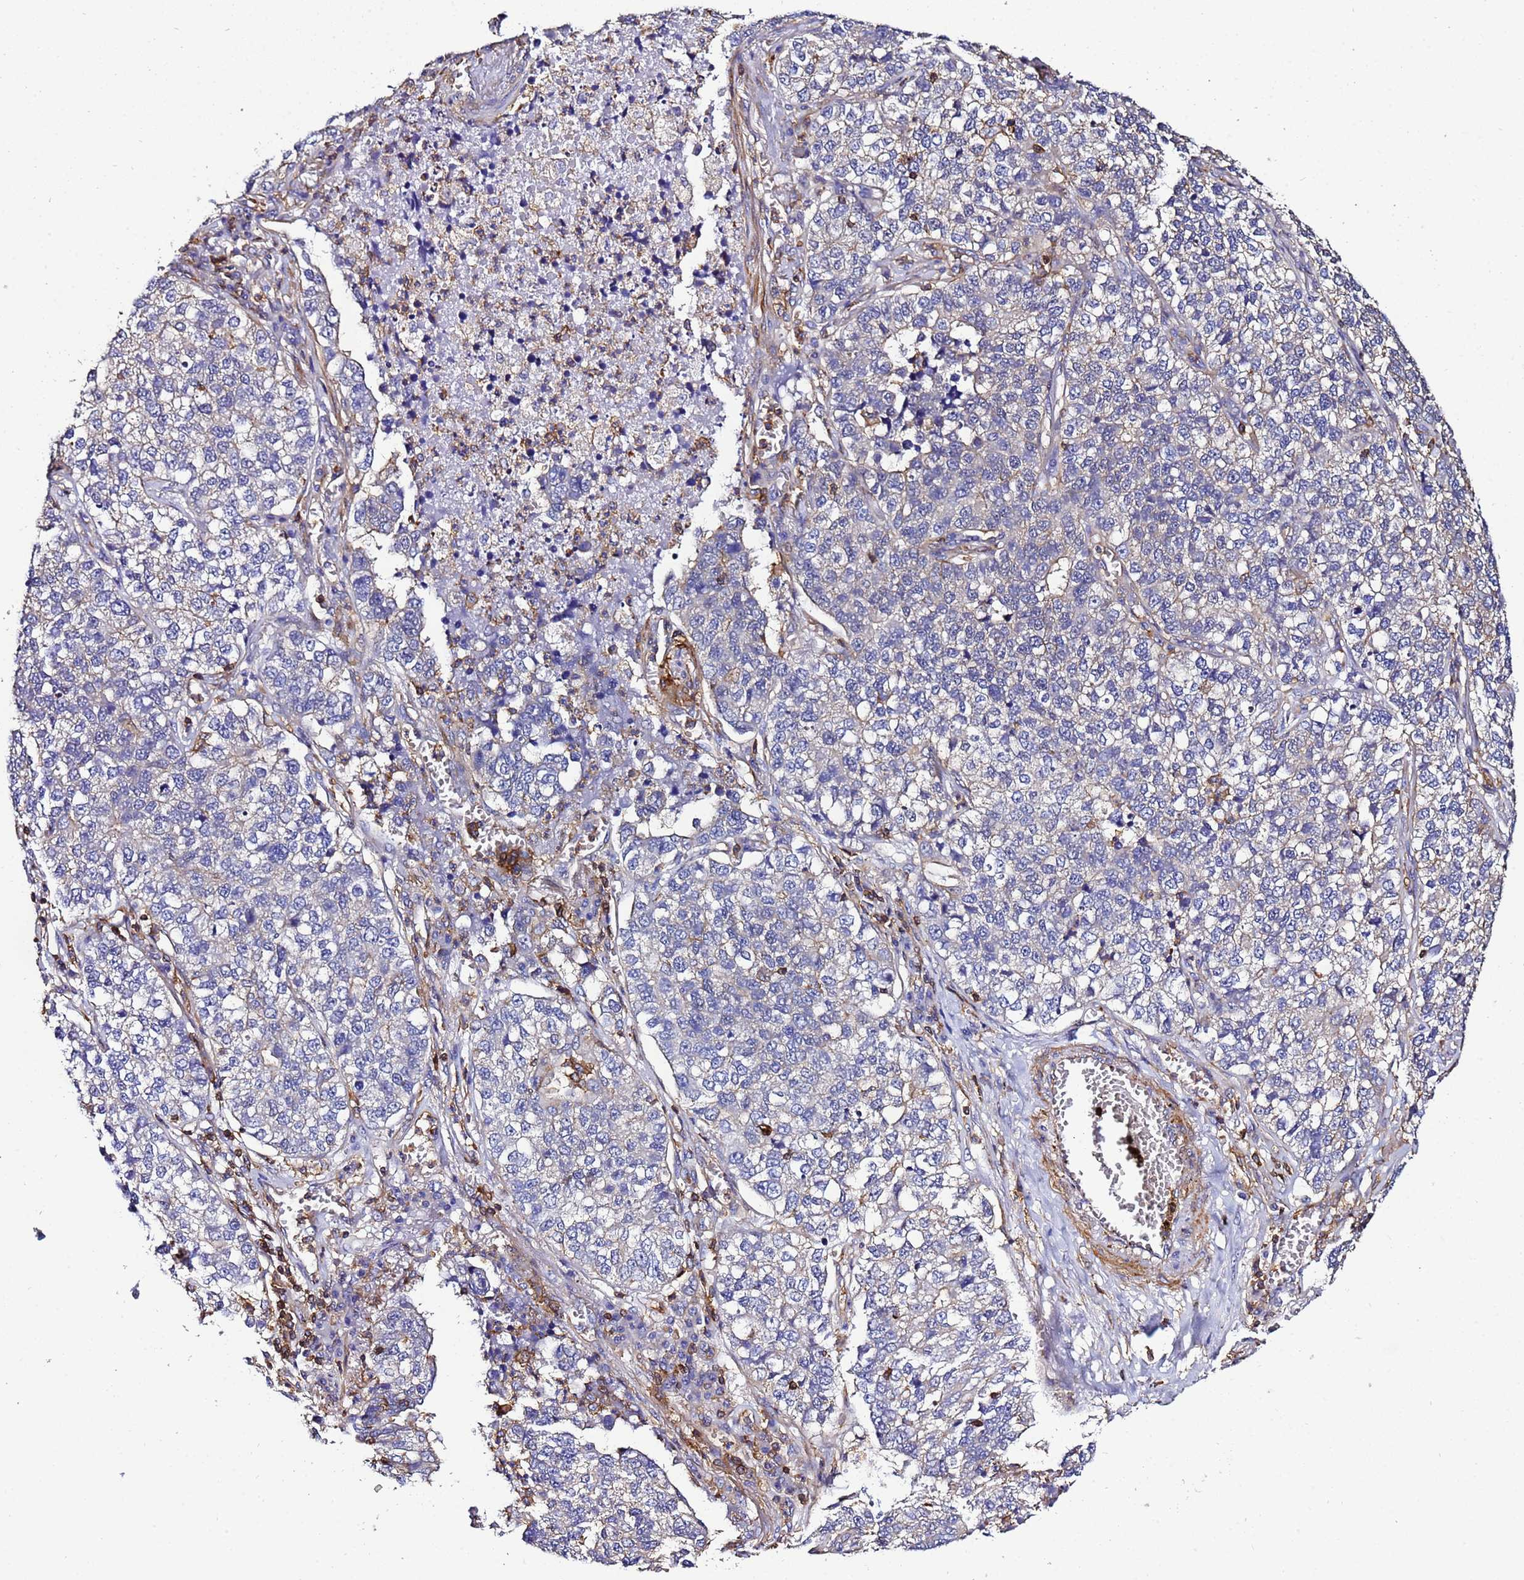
{"staining": {"intensity": "negative", "quantity": "none", "location": "none"}, "tissue": "lung cancer", "cell_type": "Tumor cells", "image_type": "cancer", "snomed": [{"axis": "morphology", "description": "Adenocarcinoma, NOS"}, {"axis": "topography", "description": "Lung"}], "caption": "An image of lung cancer stained for a protein reveals no brown staining in tumor cells.", "gene": "ACTB", "patient": {"sex": "male", "age": 49}}